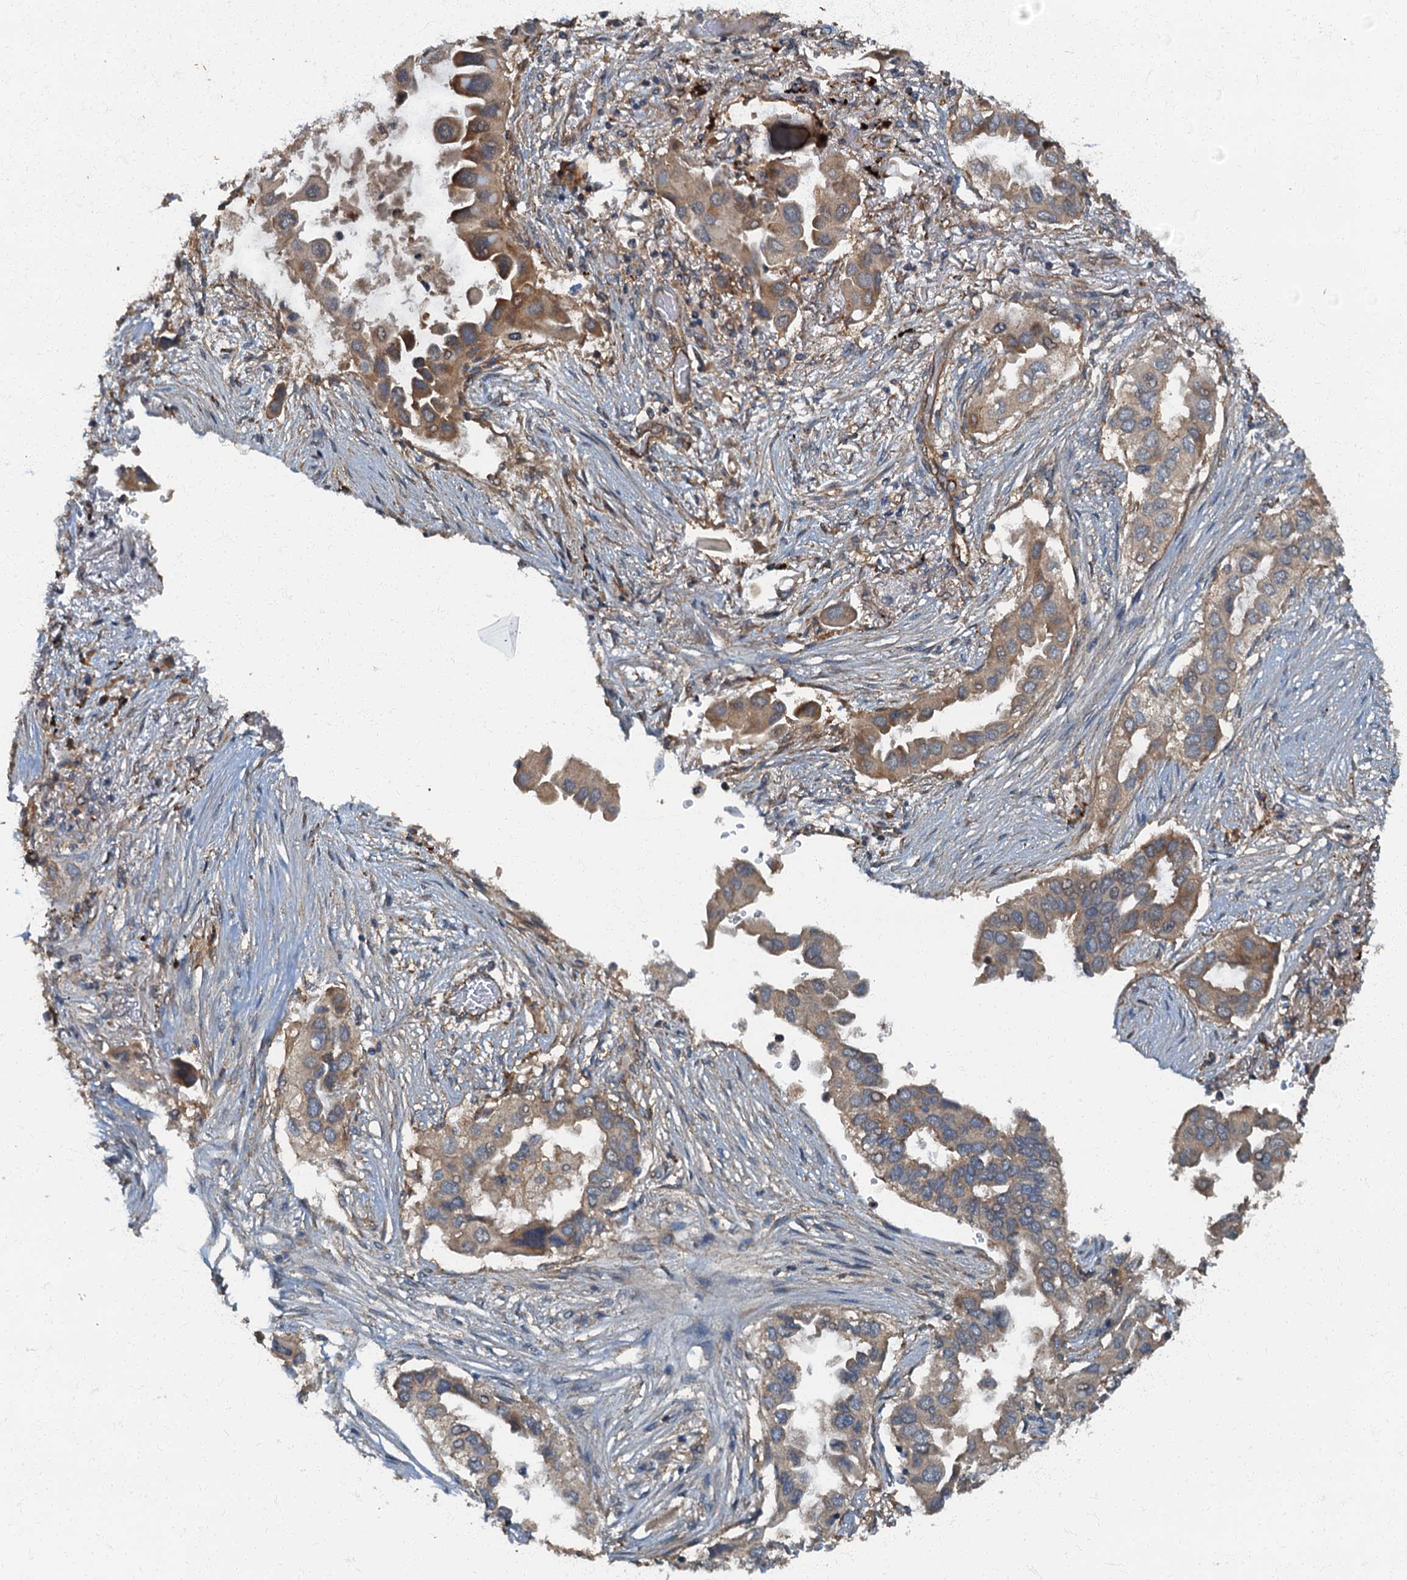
{"staining": {"intensity": "moderate", "quantity": ">75%", "location": "cytoplasmic/membranous"}, "tissue": "lung cancer", "cell_type": "Tumor cells", "image_type": "cancer", "snomed": [{"axis": "morphology", "description": "Adenocarcinoma, NOS"}, {"axis": "topography", "description": "Lung"}], "caption": "Immunohistochemical staining of human adenocarcinoma (lung) shows medium levels of moderate cytoplasmic/membranous protein staining in about >75% of tumor cells.", "gene": "ARL11", "patient": {"sex": "female", "age": 76}}